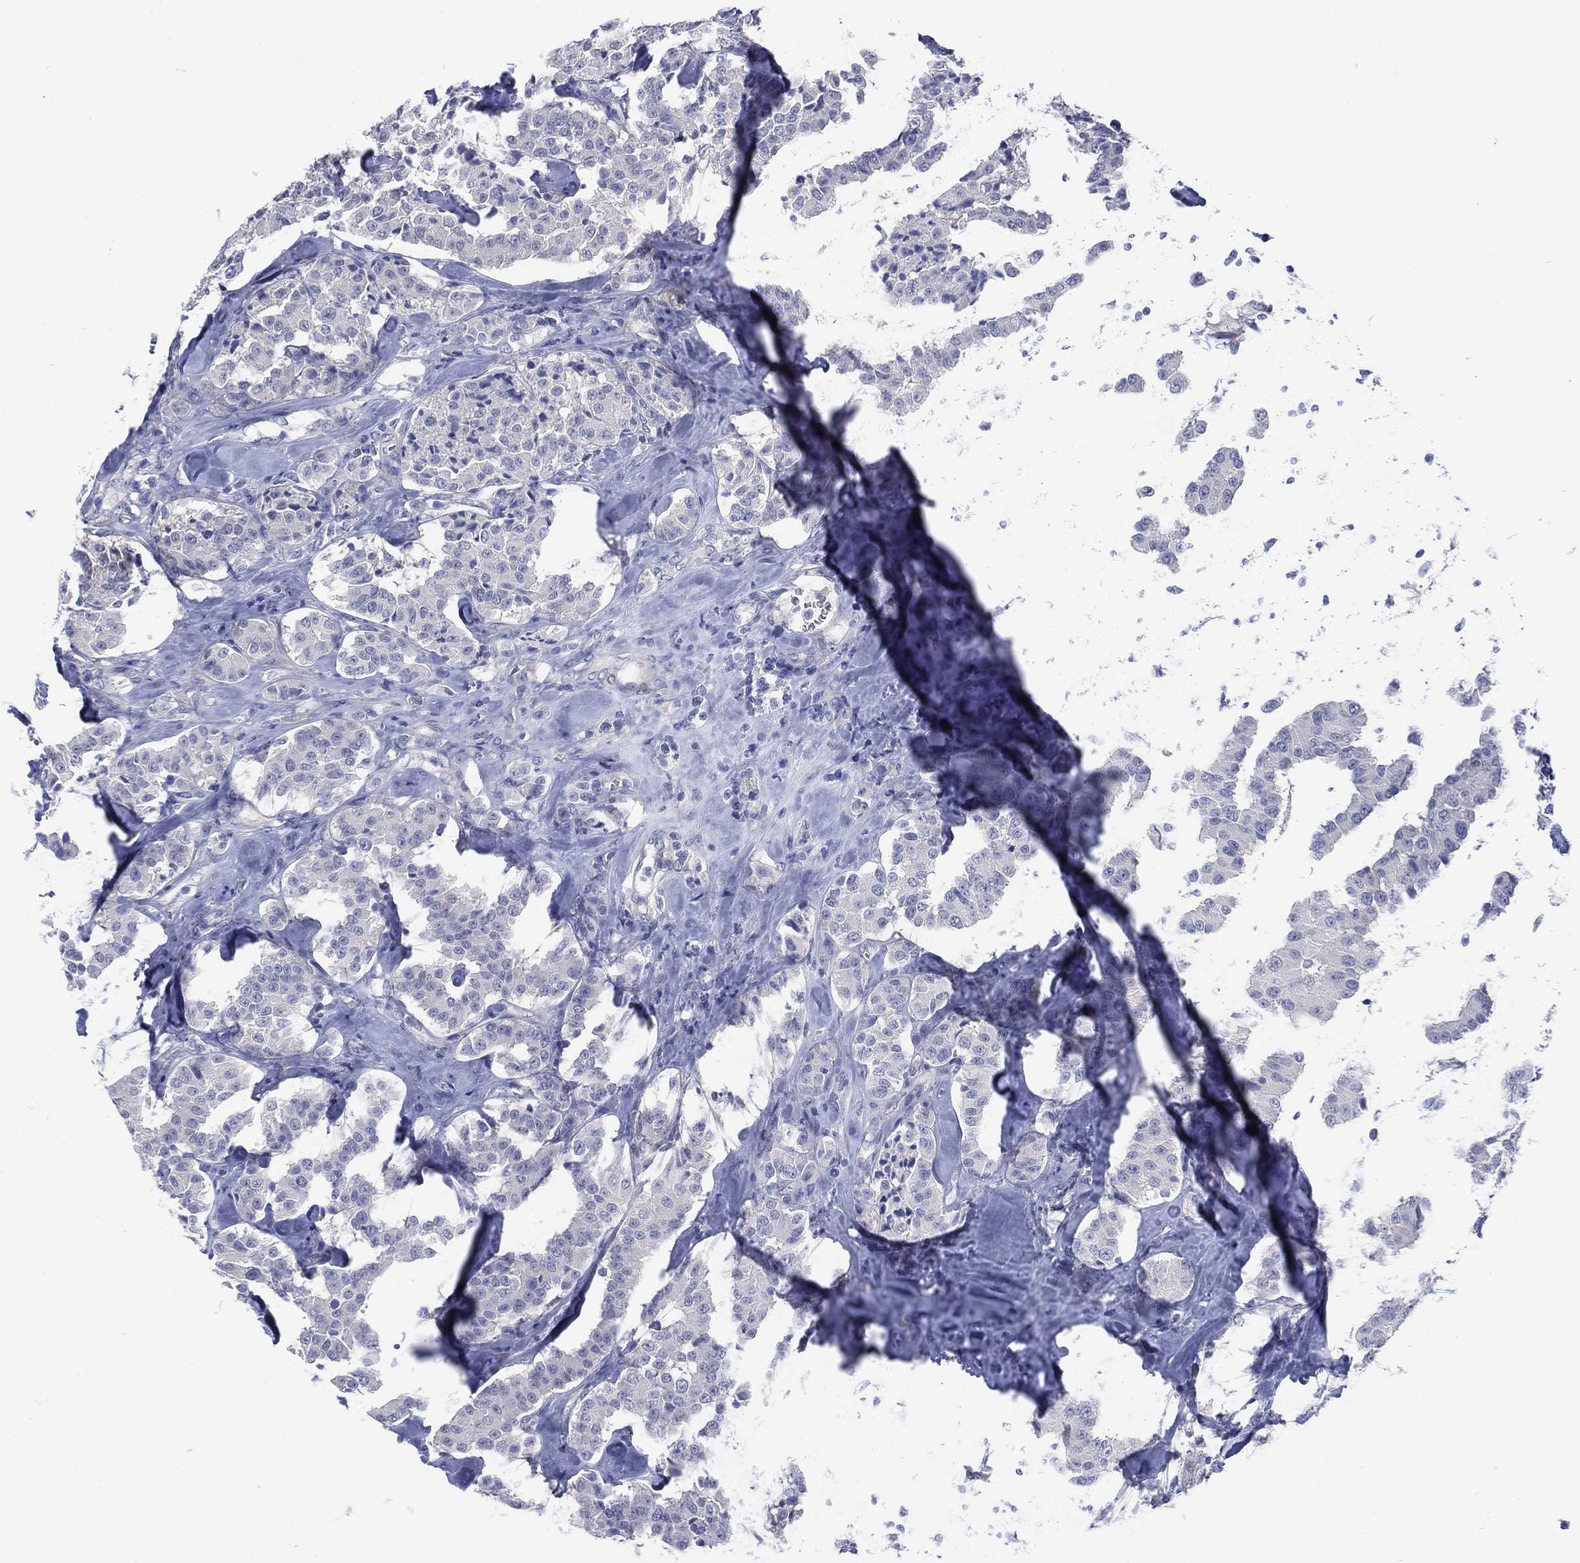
{"staining": {"intensity": "negative", "quantity": "none", "location": "none"}, "tissue": "carcinoid", "cell_type": "Tumor cells", "image_type": "cancer", "snomed": [{"axis": "morphology", "description": "Carcinoid, malignant, NOS"}, {"axis": "topography", "description": "Pancreas"}], "caption": "A histopathology image of malignant carcinoid stained for a protein demonstrates no brown staining in tumor cells.", "gene": "C5orf46", "patient": {"sex": "male", "age": 41}}